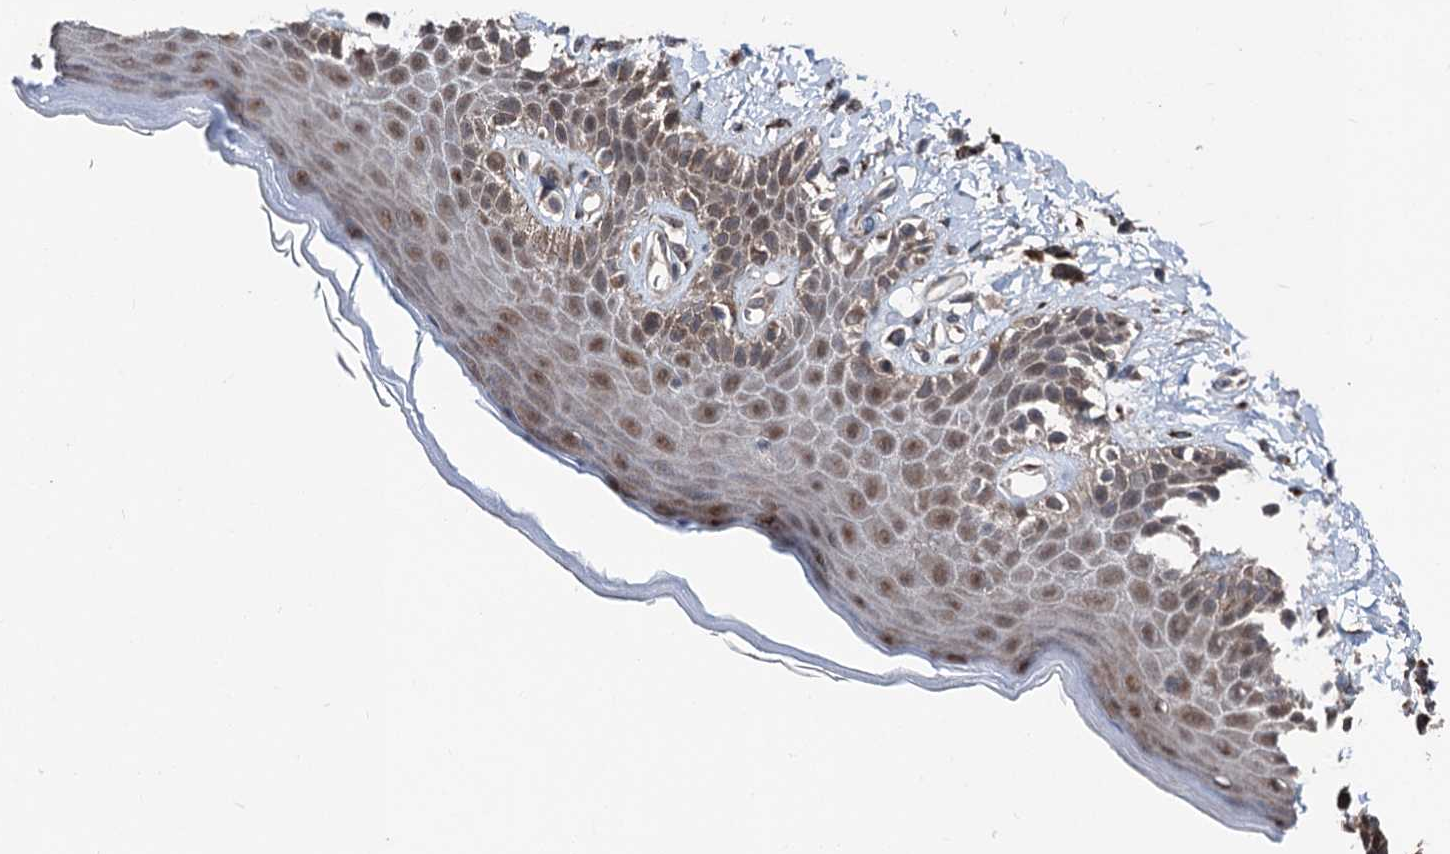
{"staining": {"intensity": "moderate", "quantity": "25%-75%", "location": "cytoplasmic/membranous,nuclear"}, "tissue": "skin", "cell_type": "Epidermal cells", "image_type": "normal", "snomed": [{"axis": "morphology", "description": "Normal tissue, NOS"}, {"axis": "topography", "description": "Anal"}], "caption": "Human skin stained with a protein marker reveals moderate staining in epidermal cells.", "gene": "PSMD13", "patient": {"sex": "female", "age": 78}}